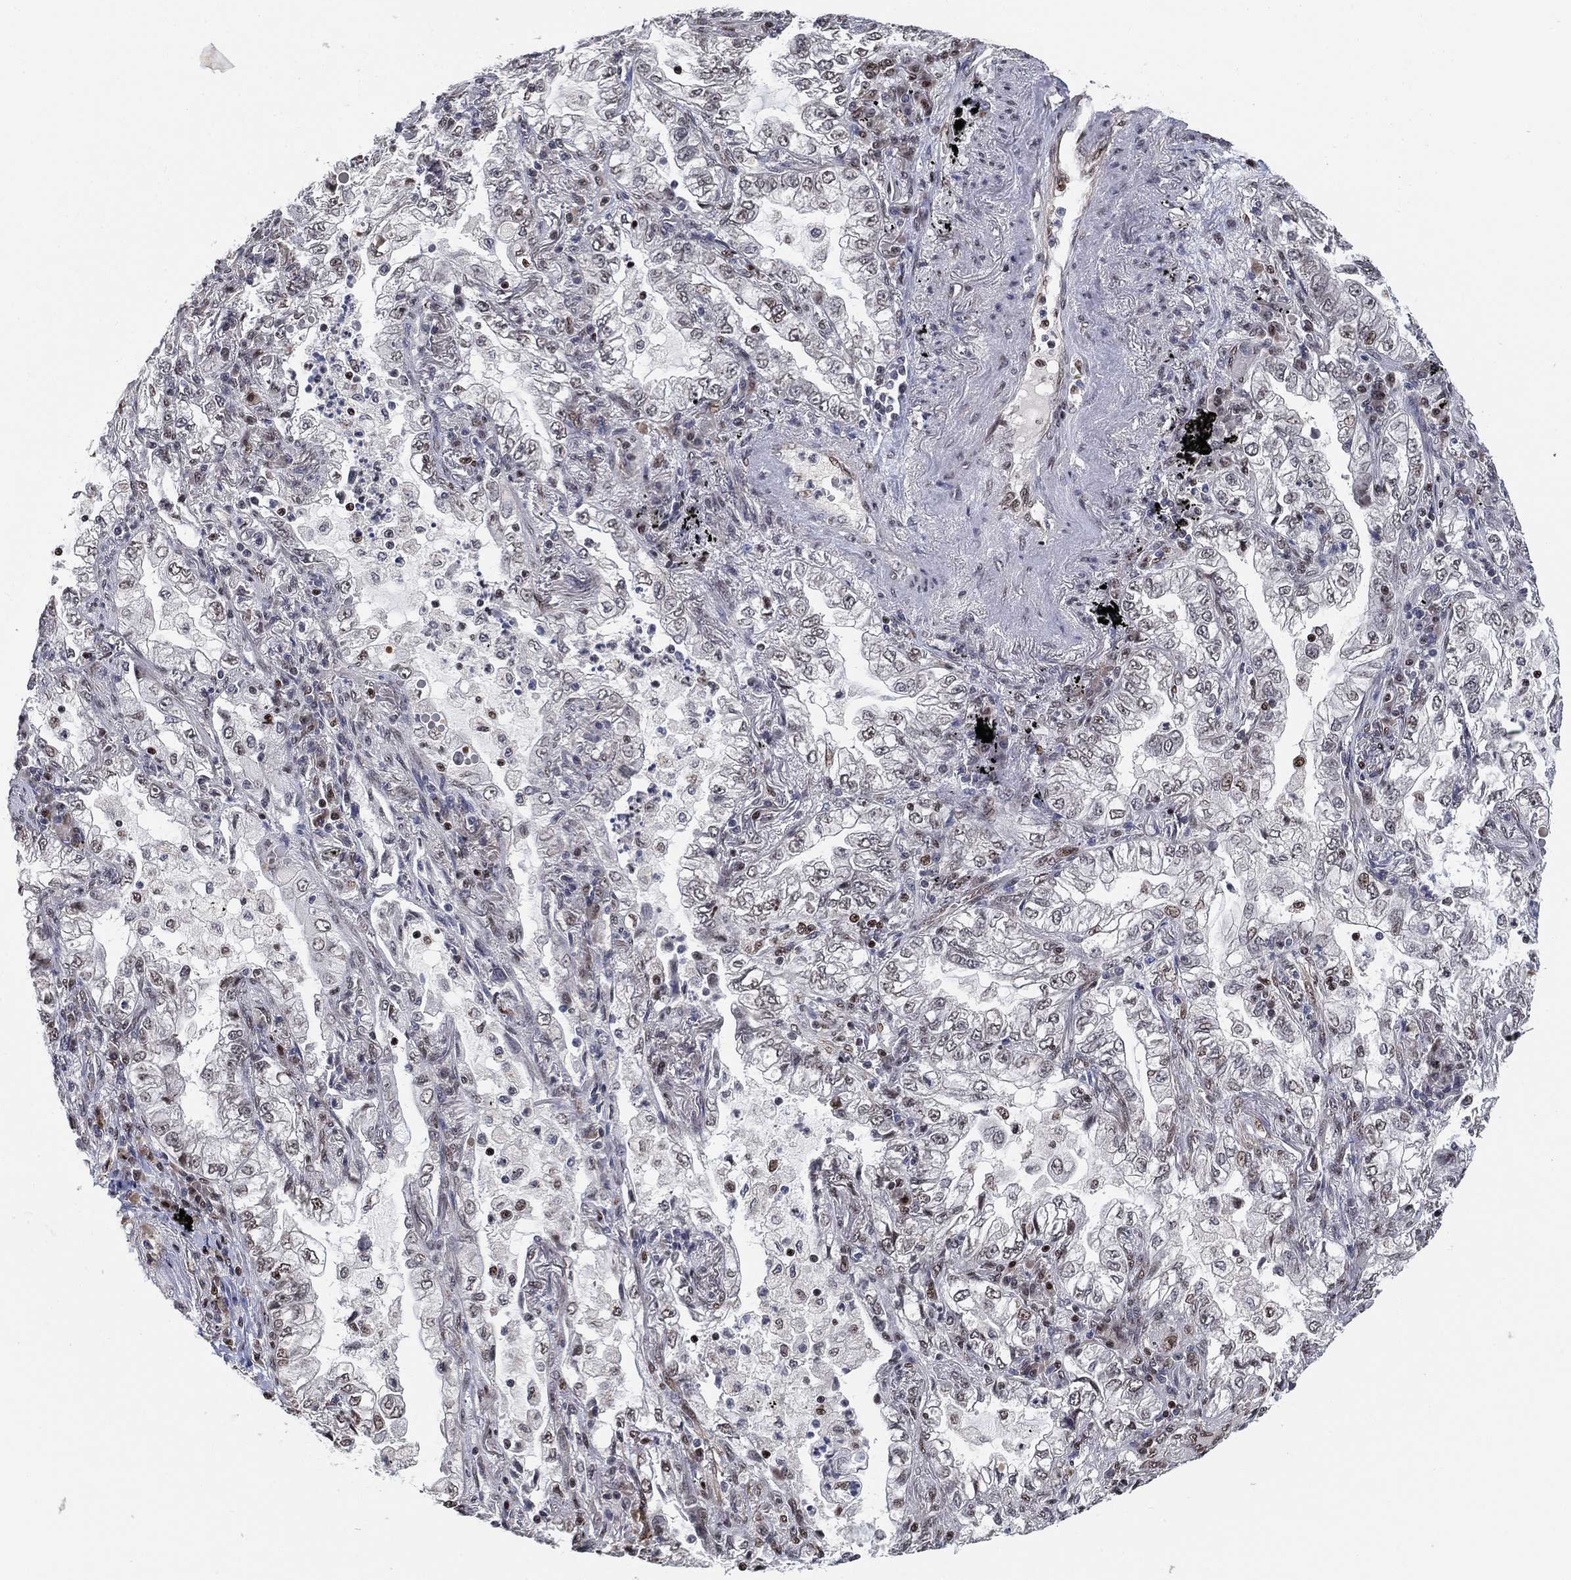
{"staining": {"intensity": "negative", "quantity": "none", "location": "none"}, "tissue": "lung cancer", "cell_type": "Tumor cells", "image_type": "cancer", "snomed": [{"axis": "morphology", "description": "Adenocarcinoma, NOS"}, {"axis": "topography", "description": "Lung"}], "caption": "This image is of lung cancer (adenocarcinoma) stained with immunohistochemistry (IHC) to label a protein in brown with the nuclei are counter-stained blue. There is no positivity in tumor cells.", "gene": "ZSCAN30", "patient": {"sex": "female", "age": 73}}